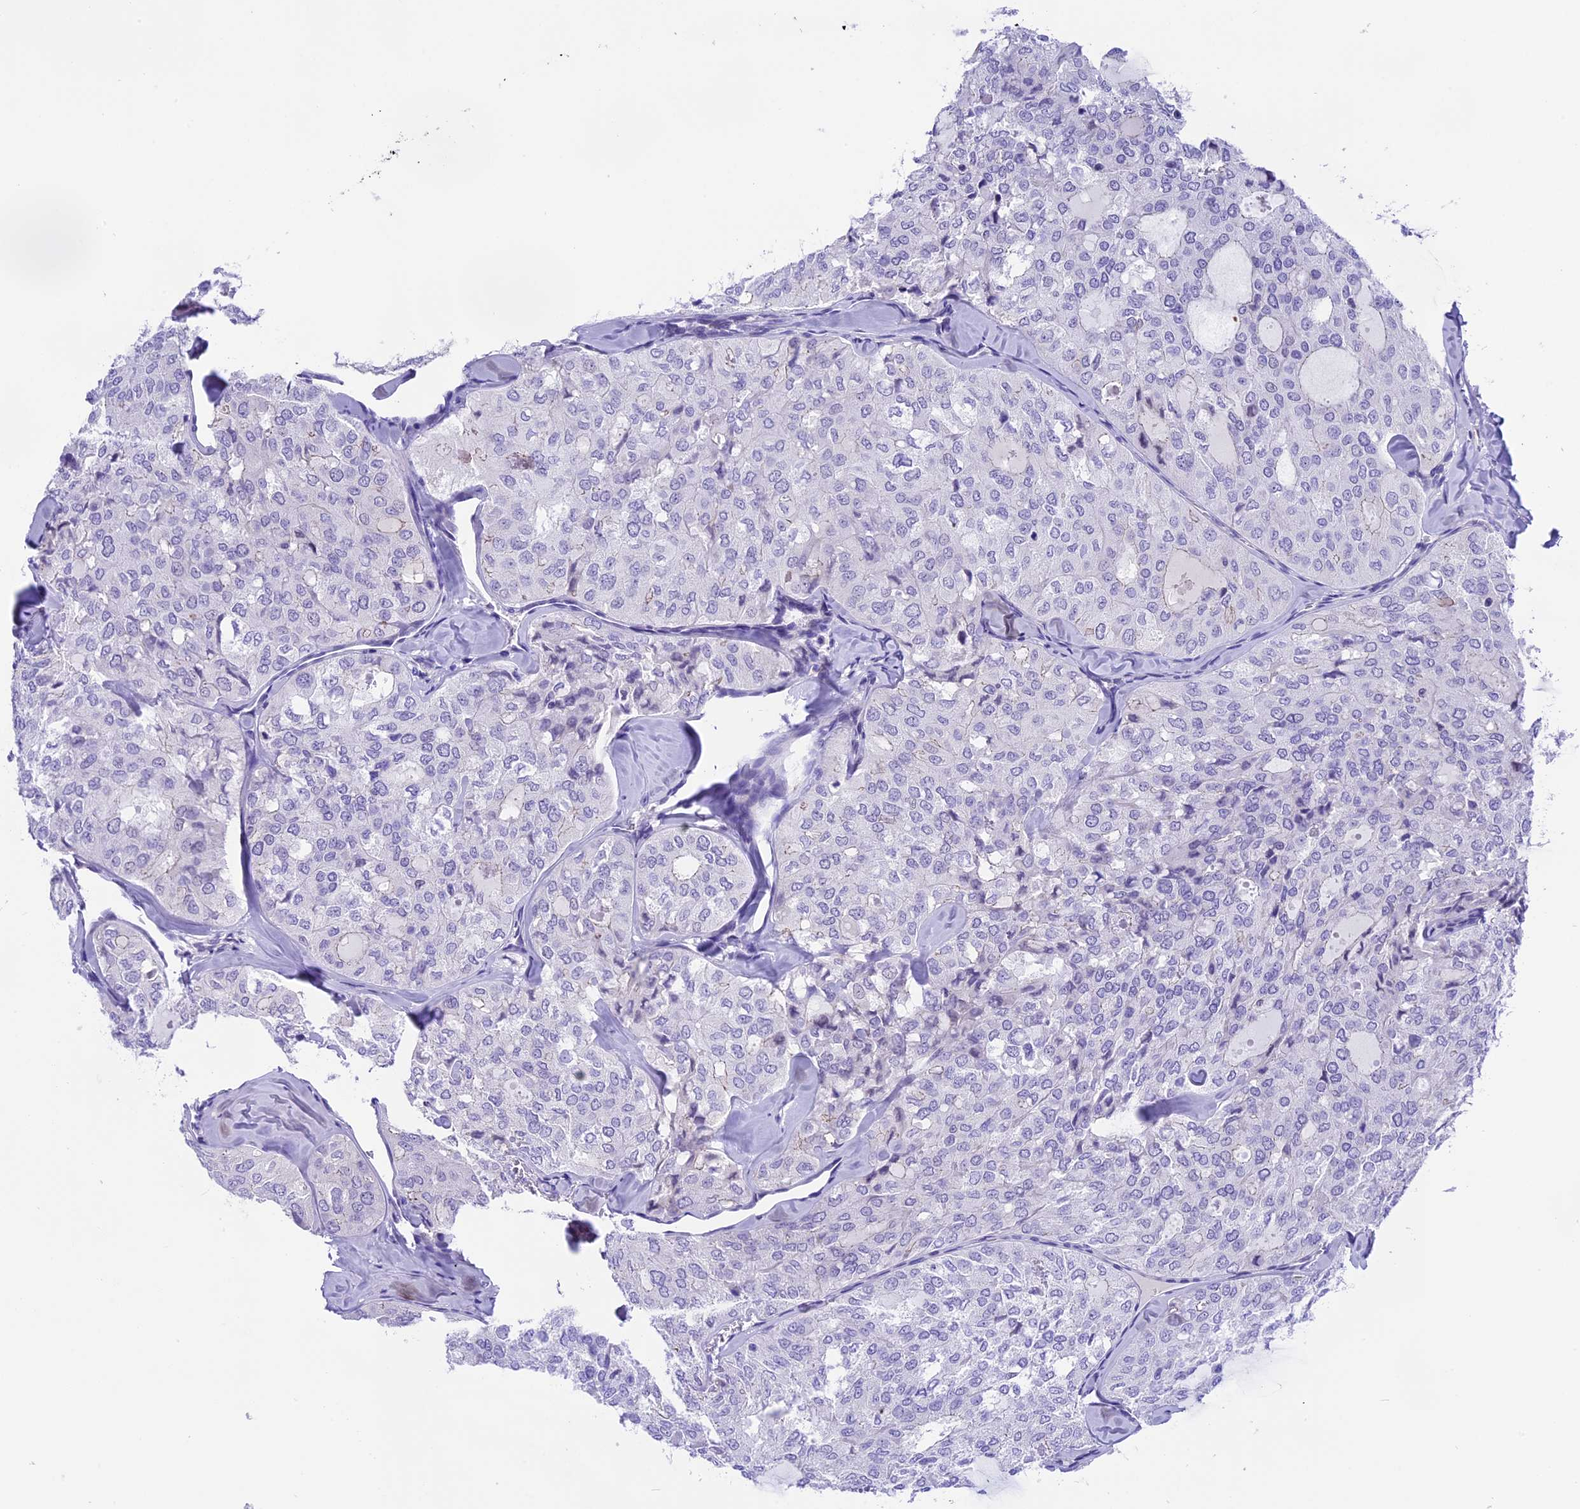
{"staining": {"intensity": "negative", "quantity": "none", "location": "none"}, "tissue": "thyroid cancer", "cell_type": "Tumor cells", "image_type": "cancer", "snomed": [{"axis": "morphology", "description": "Follicular adenoma carcinoma, NOS"}, {"axis": "topography", "description": "Thyroid gland"}], "caption": "Protein analysis of follicular adenoma carcinoma (thyroid) shows no significant positivity in tumor cells. (Immunohistochemistry, brightfield microscopy, high magnification).", "gene": "PRR15", "patient": {"sex": "male", "age": 75}}